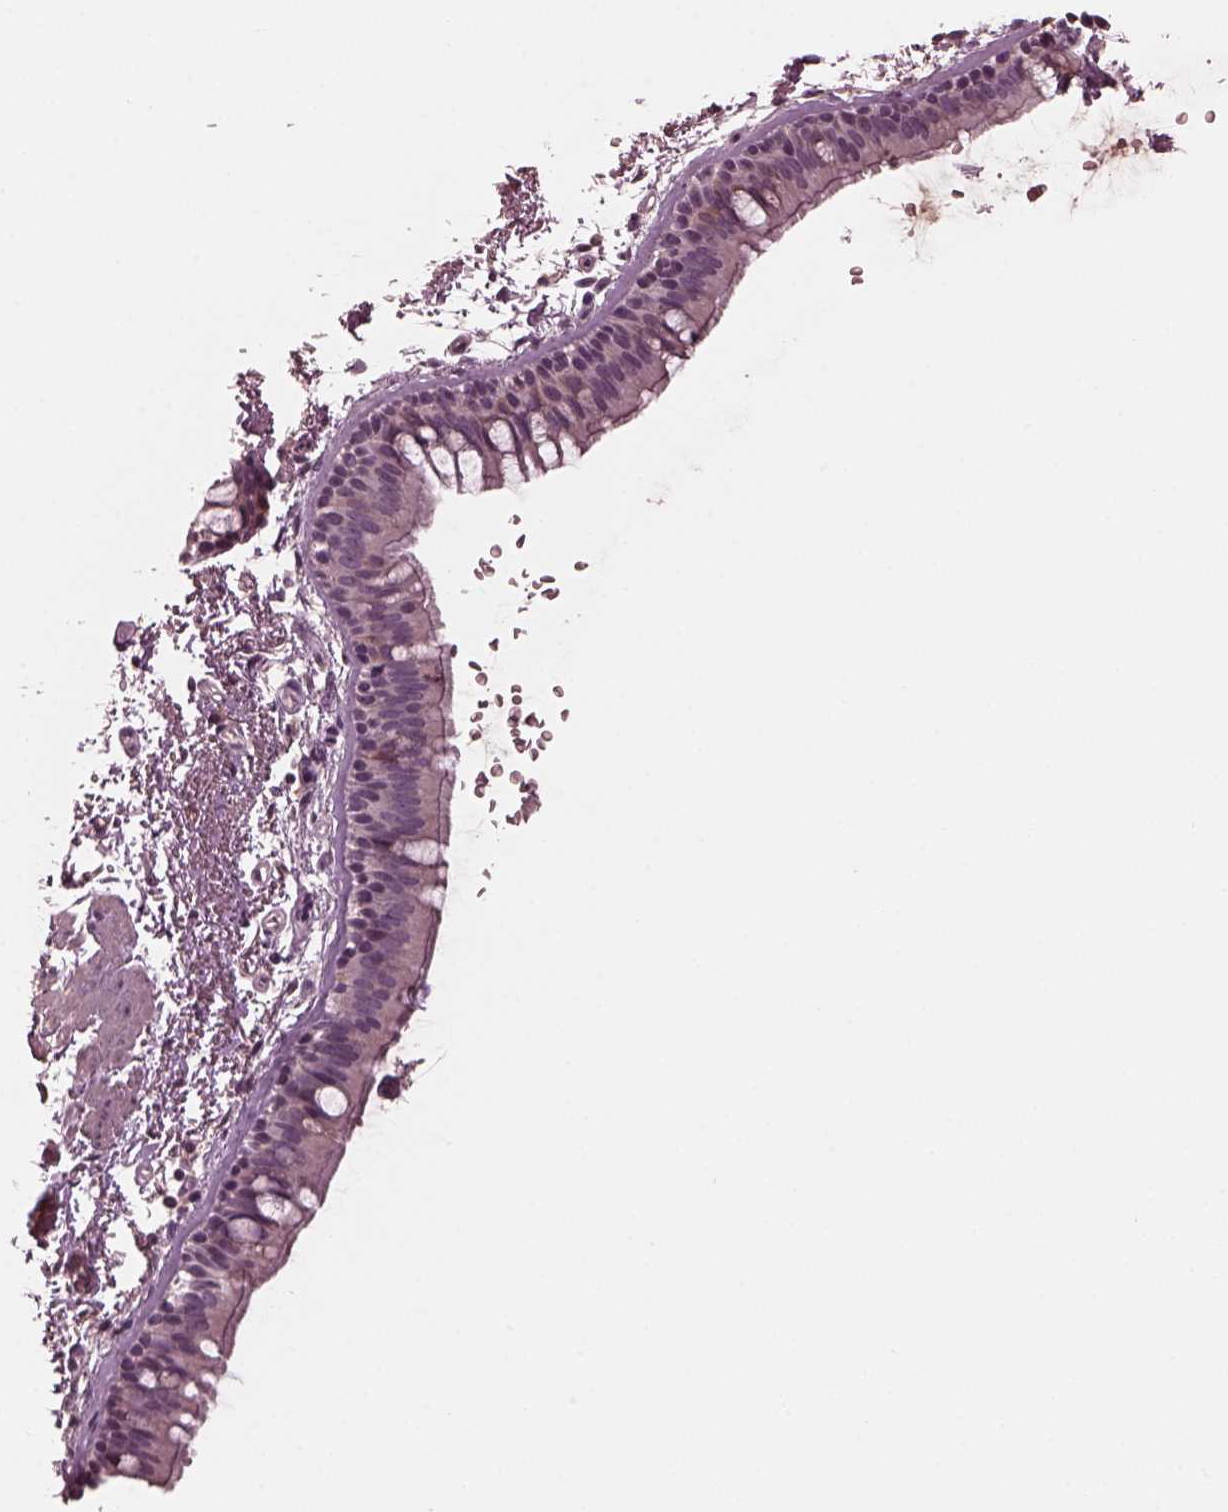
{"staining": {"intensity": "moderate", "quantity": "<25%", "location": "cytoplasmic/membranous"}, "tissue": "bronchus", "cell_type": "Respiratory epithelial cells", "image_type": "normal", "snomed": [{"axis": "morphology", "description": "Normal tissue, NOS"}, {"axis": "topography", "description": "Lymph node"}, {"axis": "topography", "description": "Bronchus"}], "caption": "Bronchus stained for a protein exhibits moderate cytoplasmic/membranous positivity in respiratory epithelial cells. (DAB IHC with brightfield microscopy, high magnification).", "gene": "PORCN", "patient": {"sex": "female", "age": 70}}